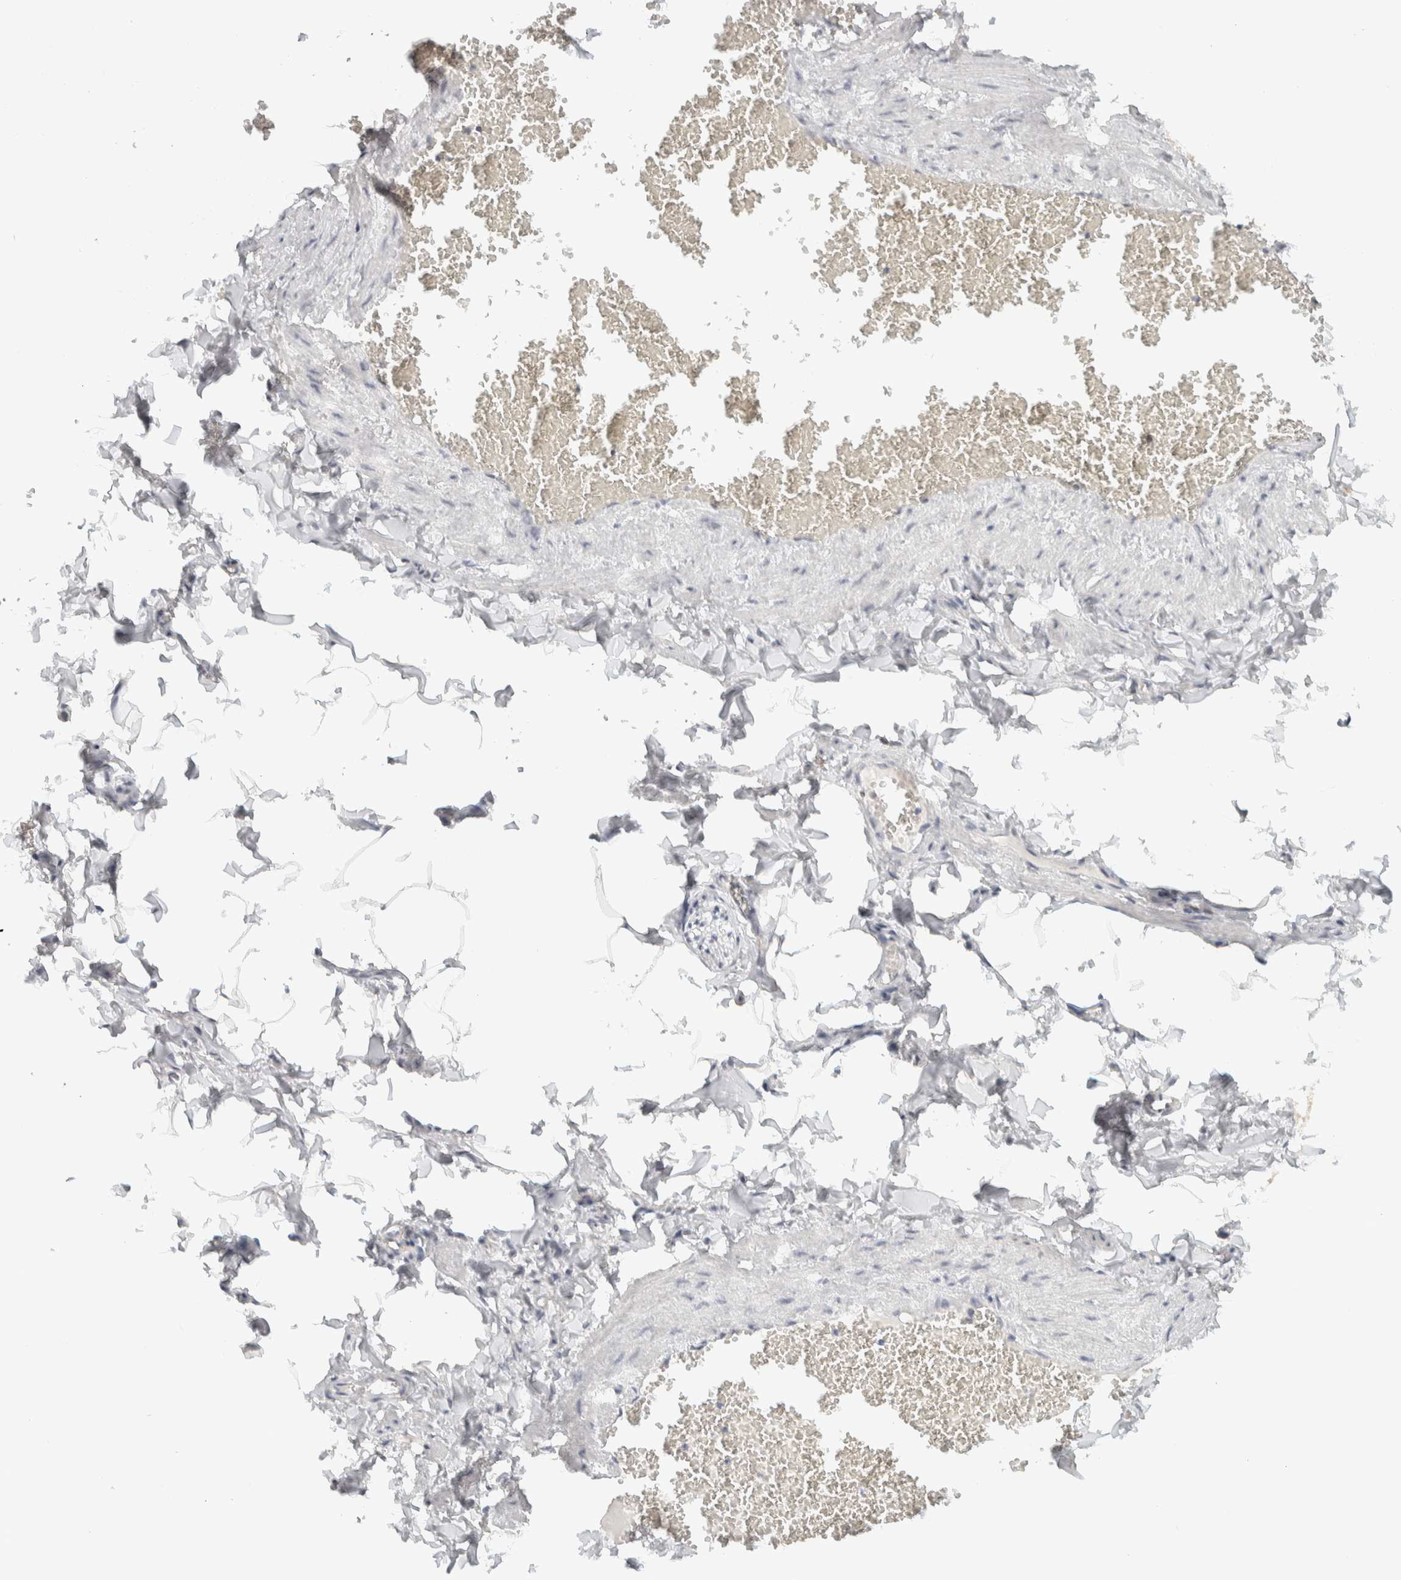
{"staining": {"intensity": "negative", "quantity": "none", "location": "none"}, "tissue": "adipose tissue", "cell_type": "Adipocytes", "image_type": "normal", "snomed": [{"axis": "morphology", "description": "Normal tissue, NOS"}, {"axis": "topography", "description": "Vascular tissue"}], "caption": "Immunohistochemical staining of normal human adipose tissue demonstrates no significant positivity in adipocytes.", "gene": "CDH17", "patient": {"sex": "male", "age": 41}}